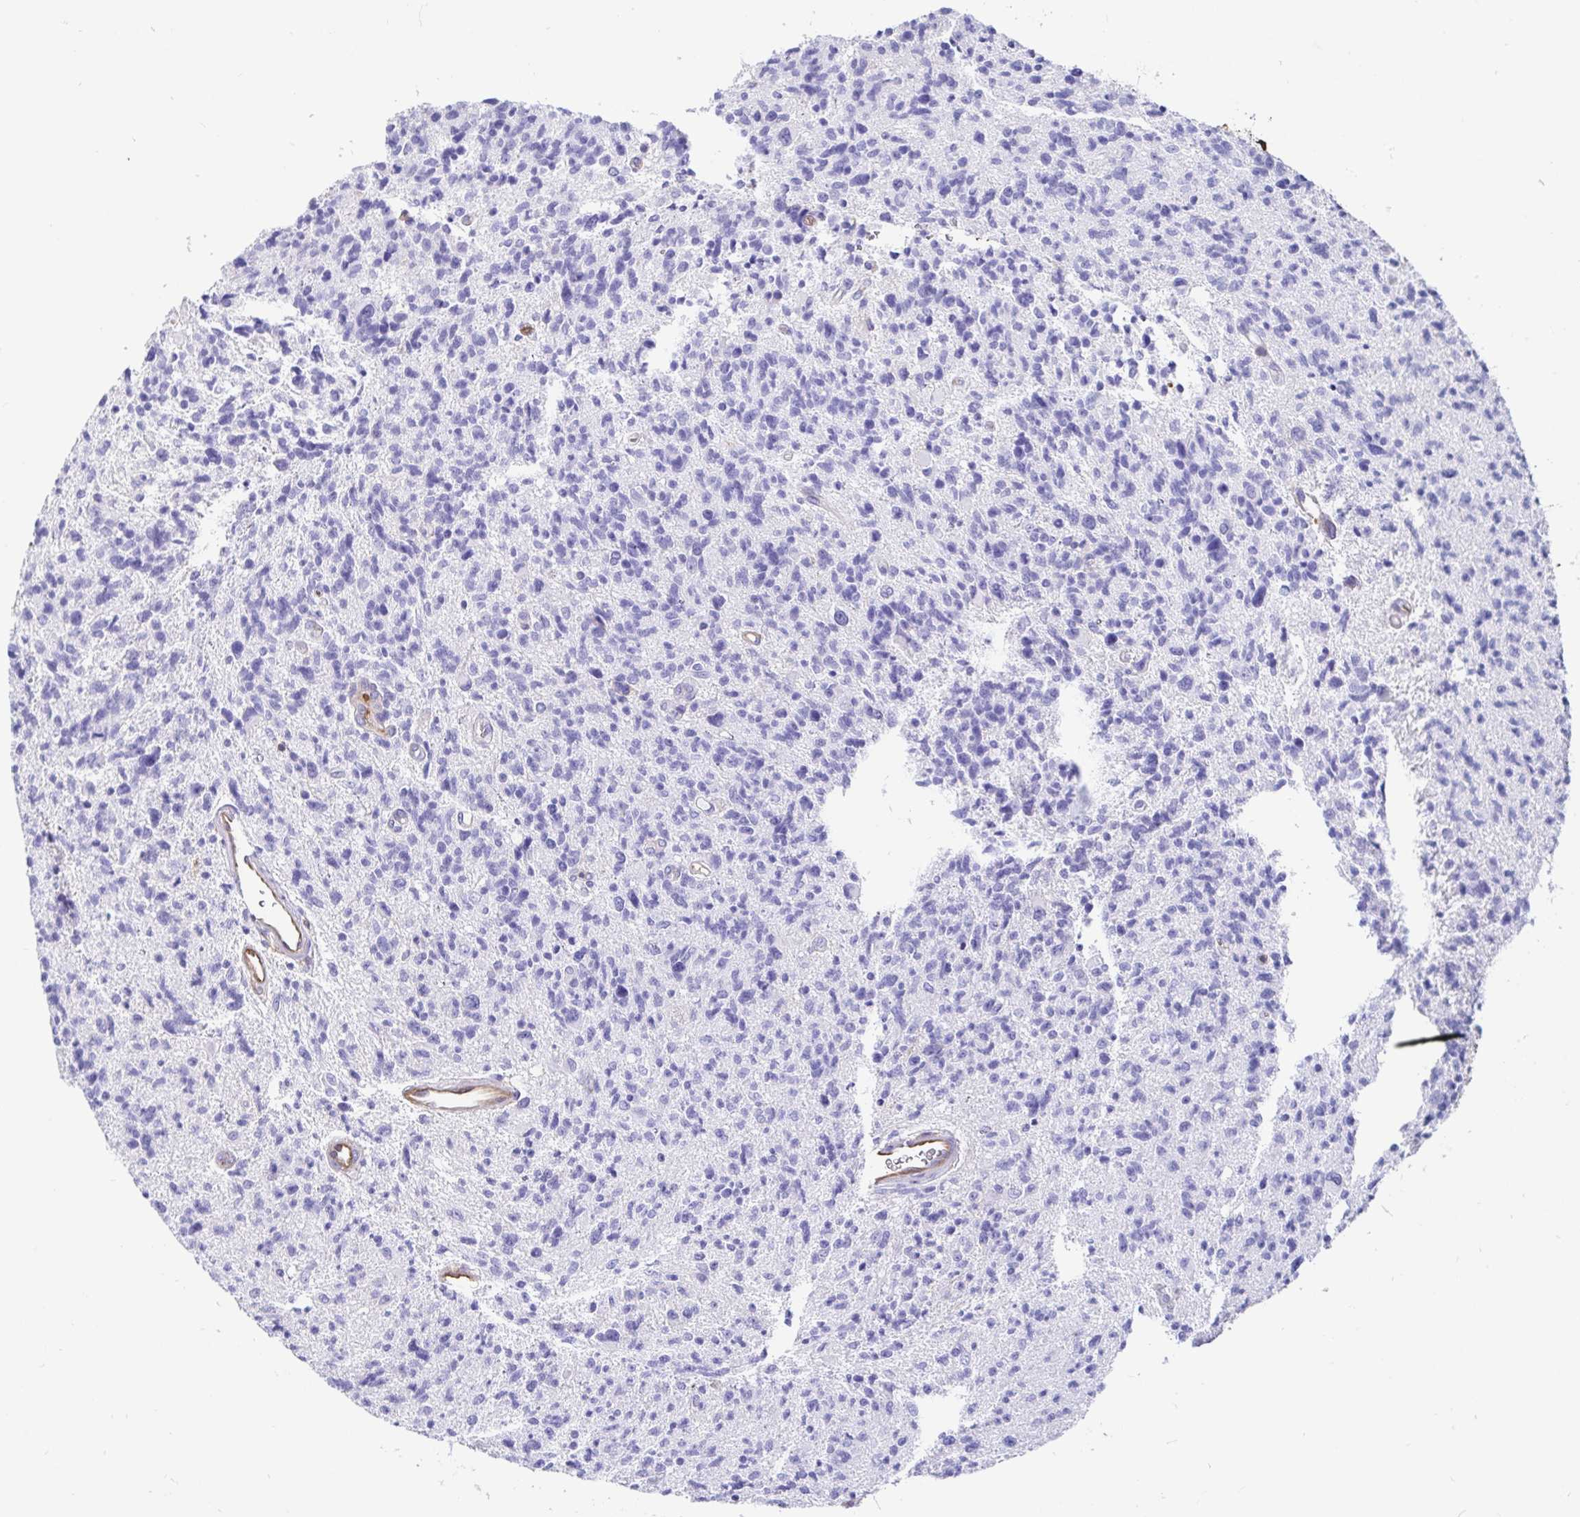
{"staining": {"intensity": "negative", "quantity": "none", "location": "none"}, "tissue": "glioma", "cell_type": "Tumor cells", "image_type": "cancer", "snomed": [{"axis": "morphology", "description": "Glioma, malignant, High grade"}, {"axis": "topography", "description": "Brain"}], "caption": "An immunohistochemistry (IHC) histopathology image of glioma is shown. There is no staining in tumor cells of glioma.", "gene": "ANXA2", "patient": {"sex": "male", "age": 29}}